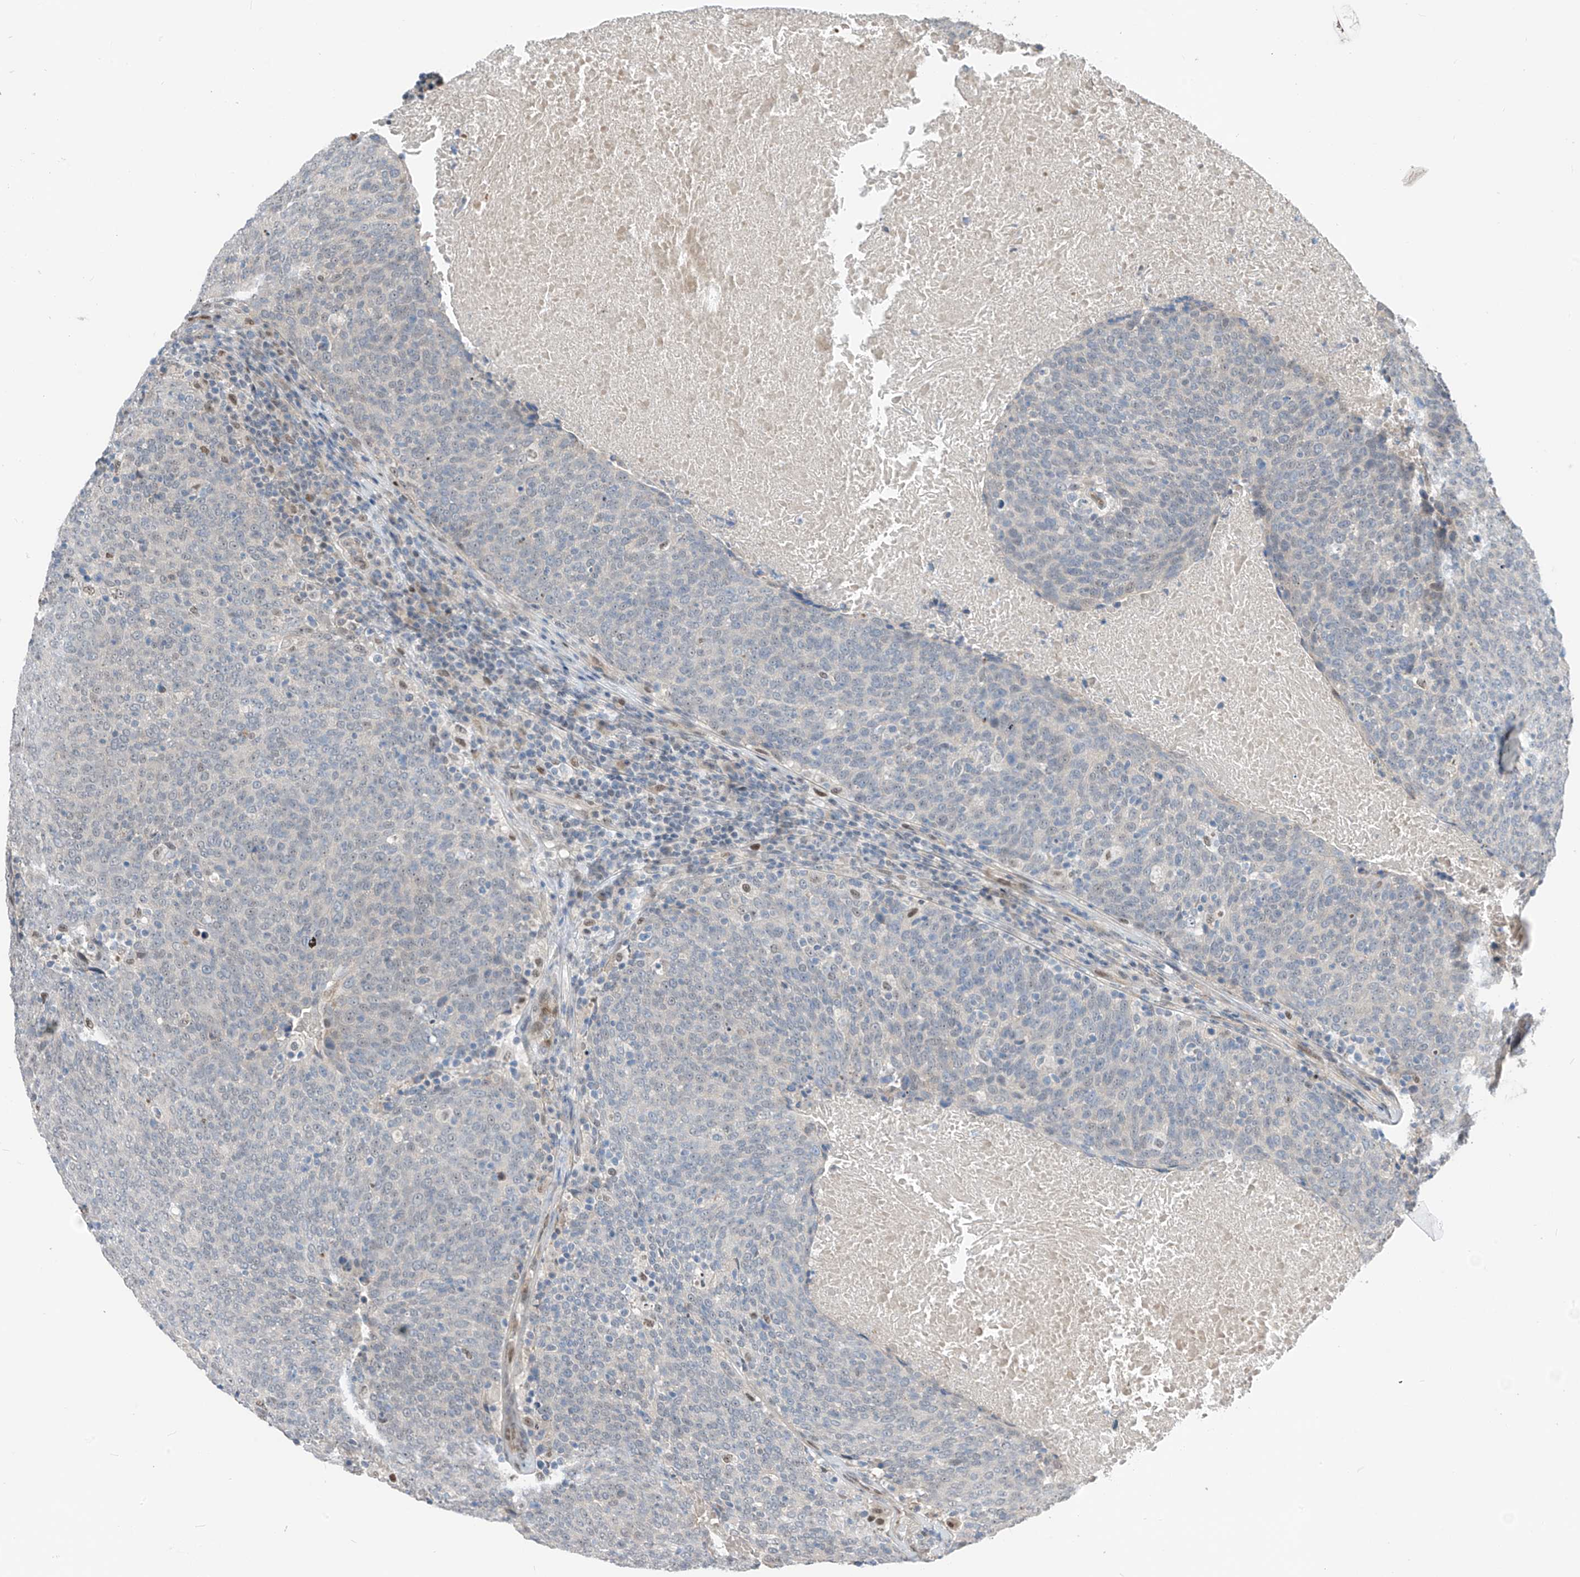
{"staining": {"intensity": "negative", "quantity": "none", "location": "none"}, "tissue": "head and neck cancer", "cell_type": "Tumor cells", "image_type": "cancer", "snomed": [{"axis": "morphology", "description": "Squamous cell carcinoma, NOS"}, {"axis": "morphology", "description": "Squamous cell carcinoma, metastatic, NOS"}, {"axis": "topography", "description": "Lymph node"}, {"axis": "topography", "description": "Head-Neck"}], "caption": "Protein analysis of squamous cell carcinoma (head and neck) exhibits no significant expression in tumor cells.", "gene": "RBP7", "patient": {"sex": "male", "age": 62}}